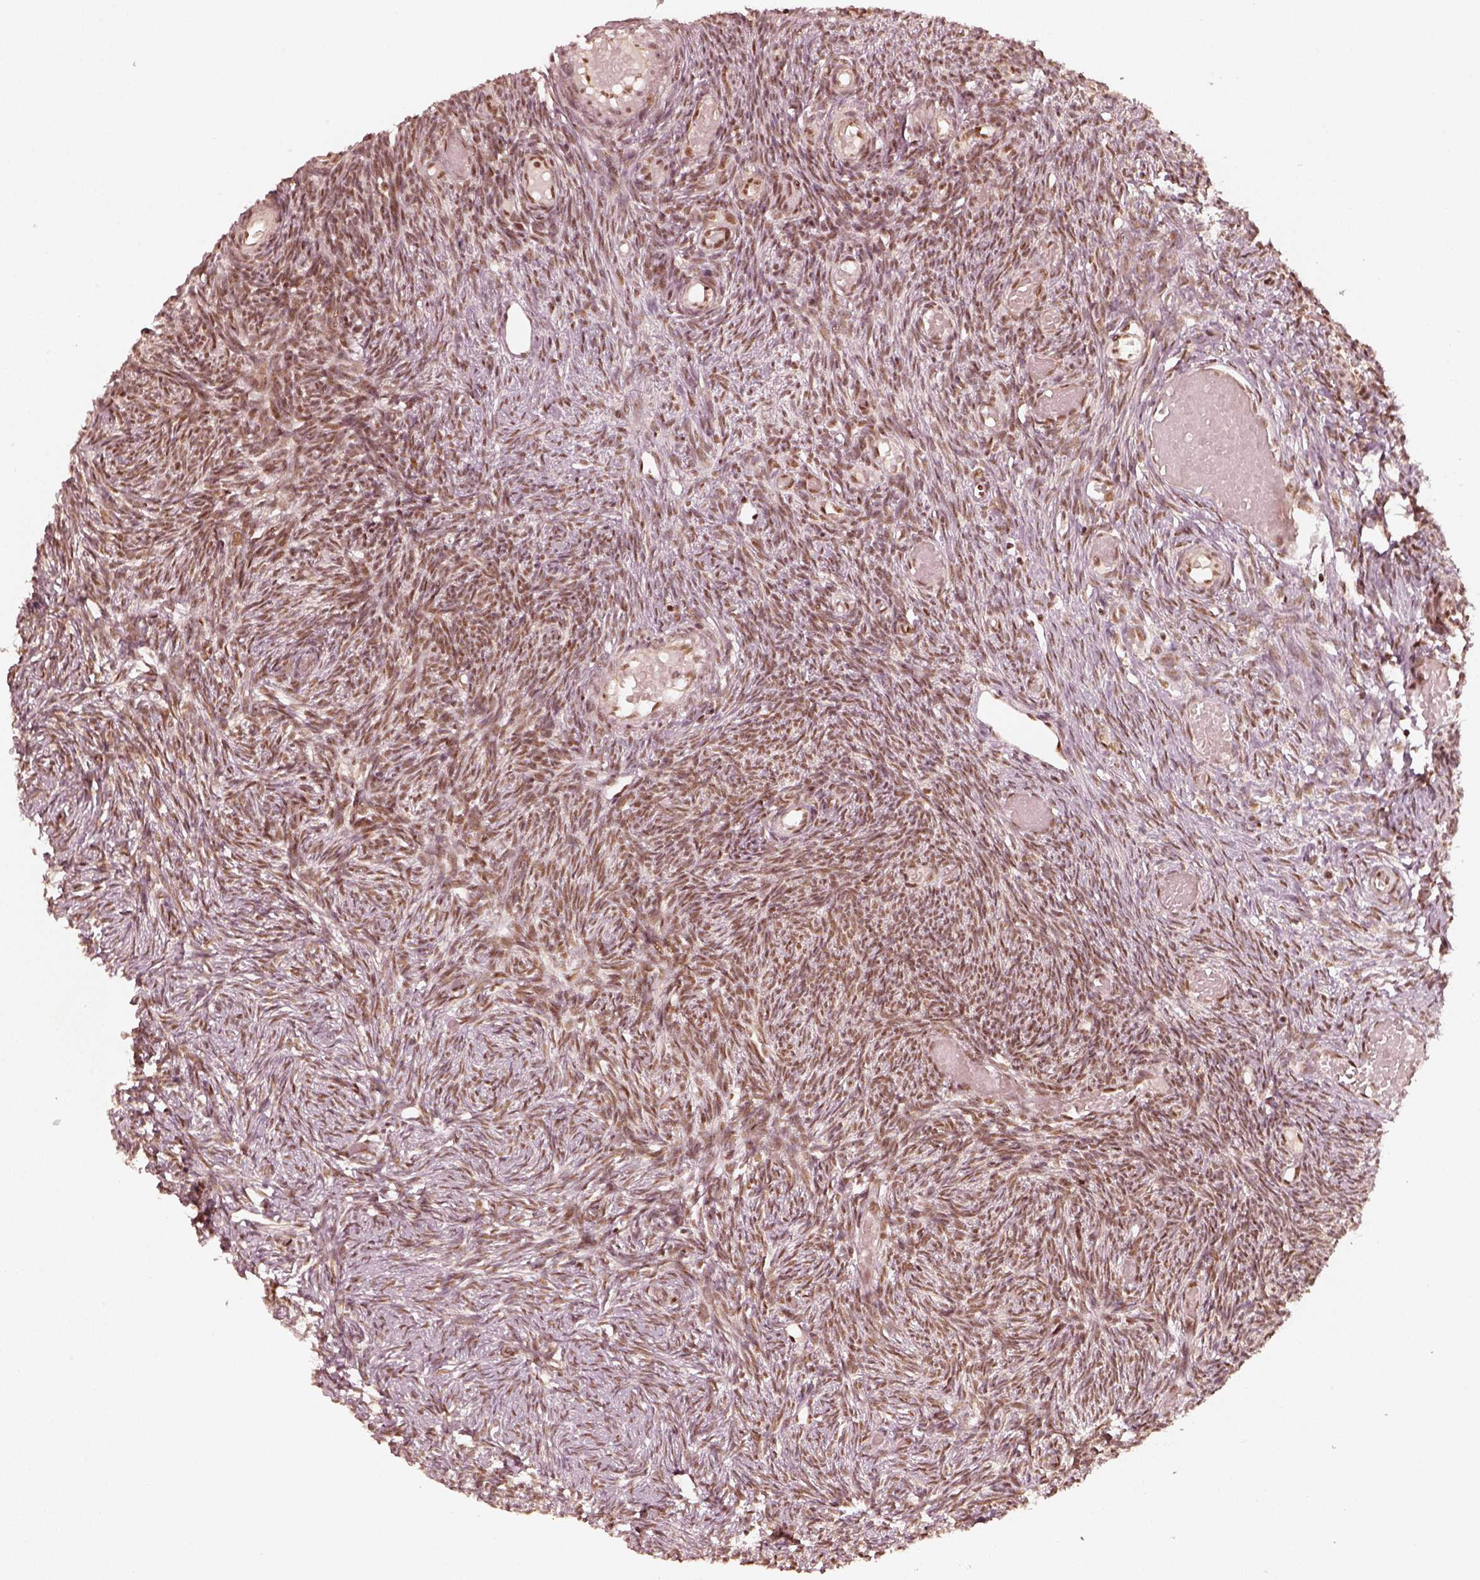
{"staining": {"intensity": "moderate", "quantity": ">75%", "location": "nuclear"}, "tissue": "ovary", "cell_type": "Ovarian stroma cells", "image_type": "normal", "snomed": [{"axis": "morphology", "description": "Normal tissue, NOS"}, {"axis": "topography", "description": "Ovary"}], "caption": "Ovary stained with IHC demonstrates moderate nuclear staining in about >75% of ovarian stroma cells. (Brightfield microscopy of DAB IHC at high magnification).", "gene": "GMEB2", "patient": {"sex": "female", "age": 39}}